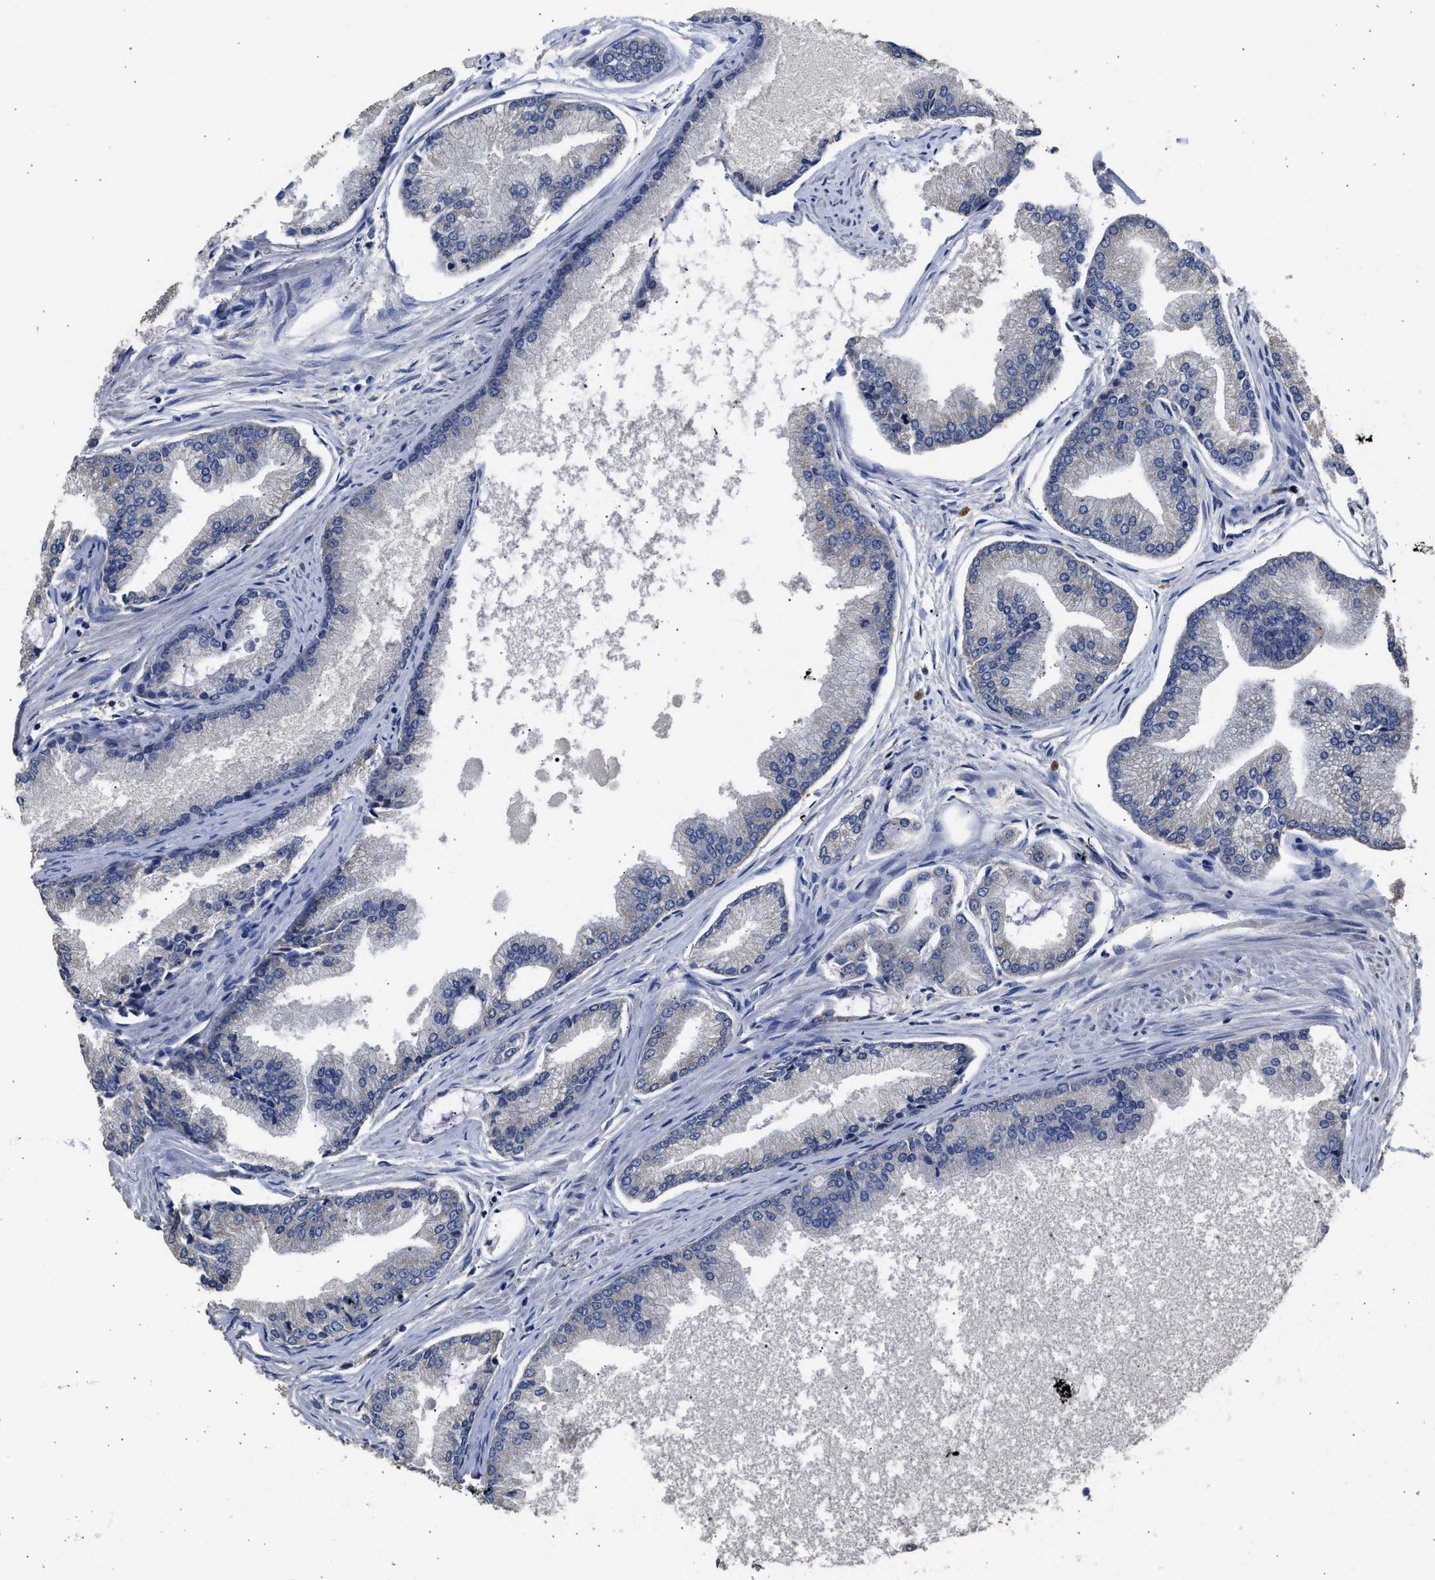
{"staining": {"intensity": "negative", "quantity": "none", "location": "none"}, "tissue": "prostate cancer", "cell_type": "Tumor cells", "image_type": "cancer", "snomed": [{"axis": "morphology", "description": "Adenocarcinoma, High grade"}, {"axis": "topography", "description": "Prostate"}], "caption": "A histopathology image of prostate cancer (adenocarcinoma (high-grade)) stained for a protein demonstrates no brown staining in tumor cells.", "gene": "SPINT2", "patient": {"sex": "male", "age": 61}}